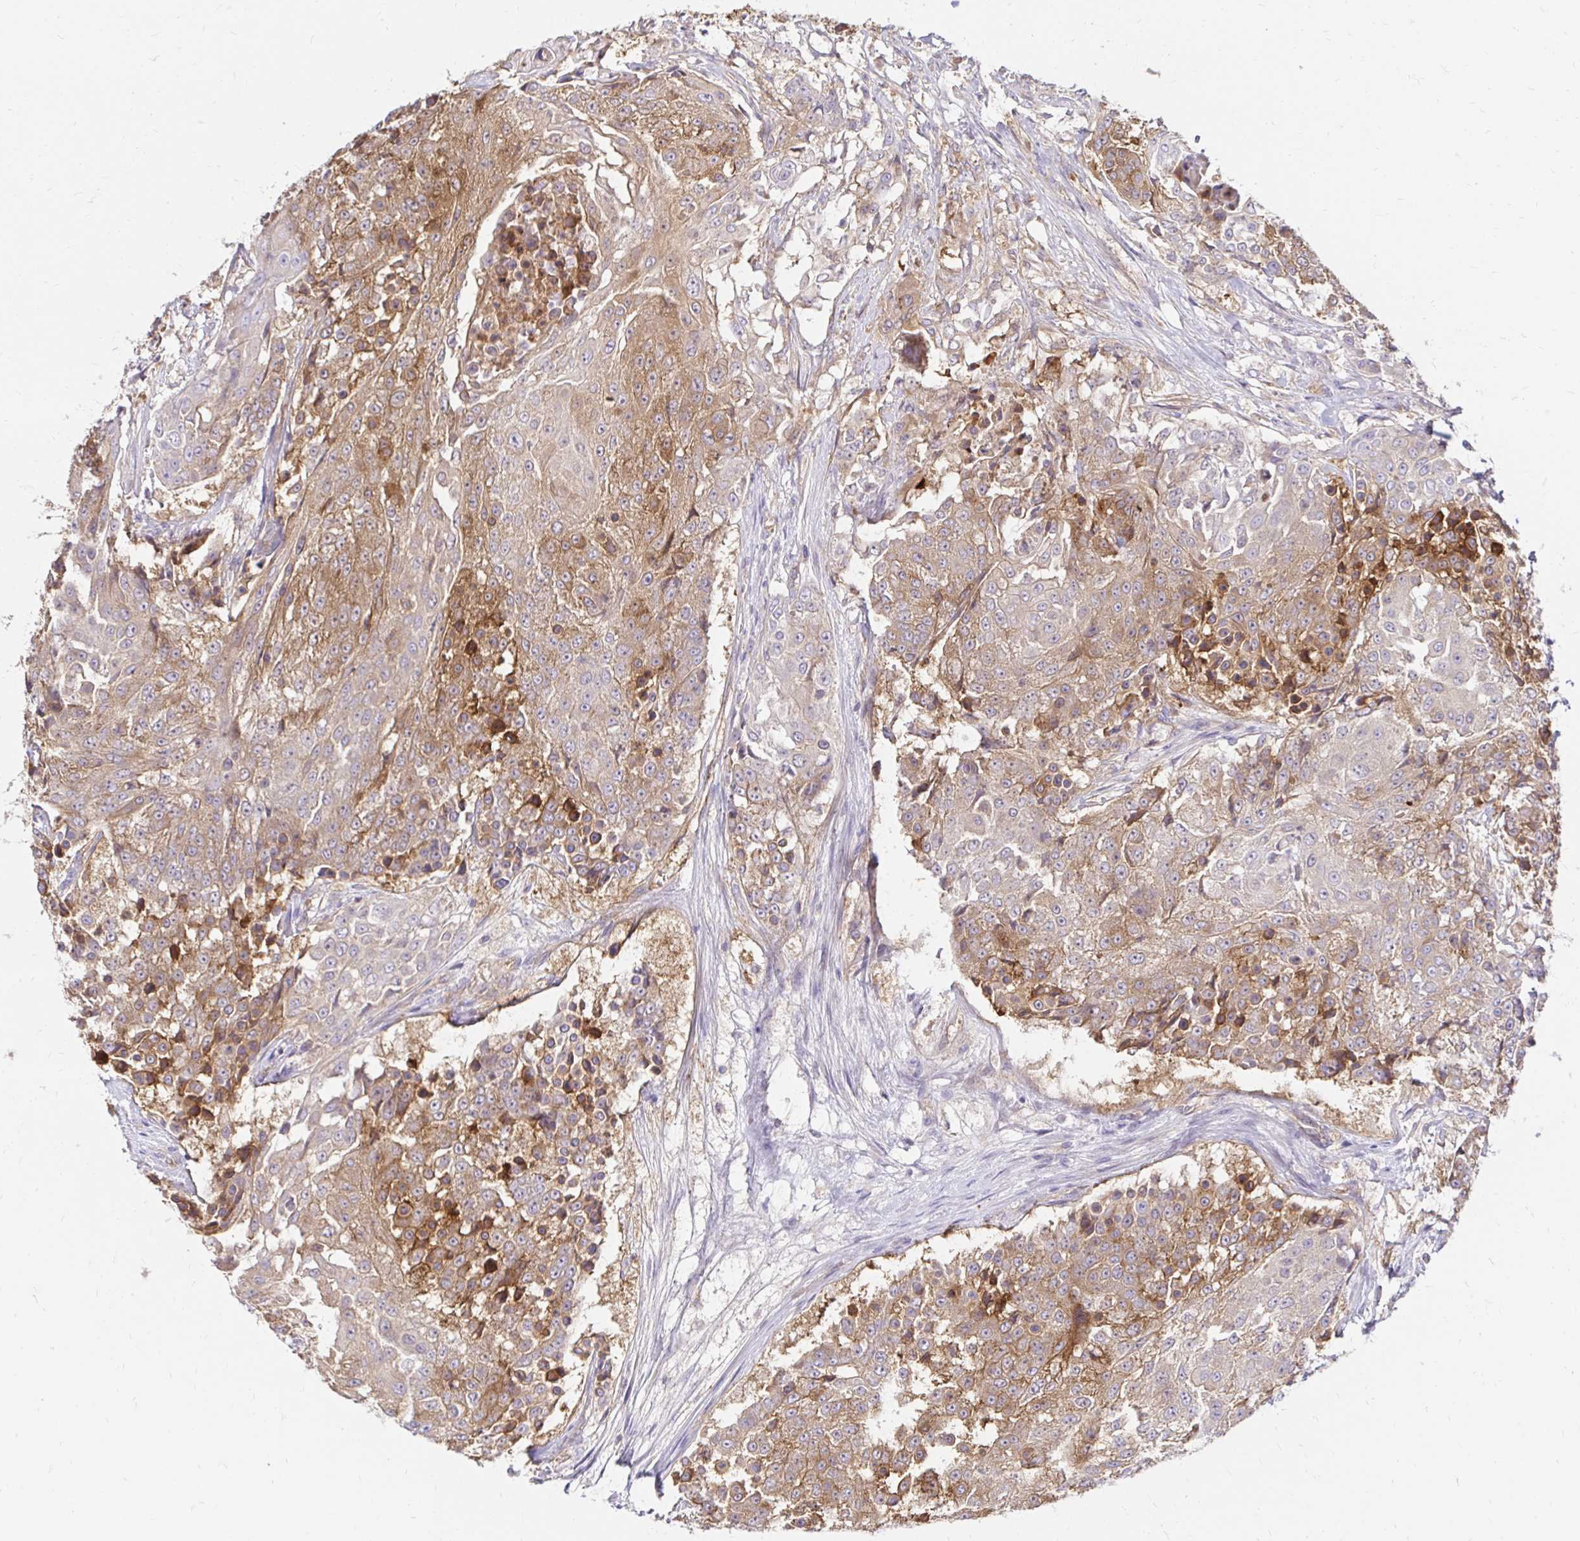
{"staining": {"intensity": "moderate", "quantity": "25%-75%", "location": "cytoplasmic/membranous"}, "tissue": "urothelial cancer", "cell_type": "Tumor cells", "image_type": "cancer", "snomed": [{"axis": "morphology", "description": "Urothelial carcinoma, High grade"}, {"axis": "topography", "description": "Urinary bladder"}], "caption": "Urothelial cancer stained with immunohistochemistry (IHC) displays moderate cytoplasmic/membranous expression in approximately 25%-75% of tumor cells.", "gene": "ITGA2", "patient": {"sex": "female", "age": 63}}